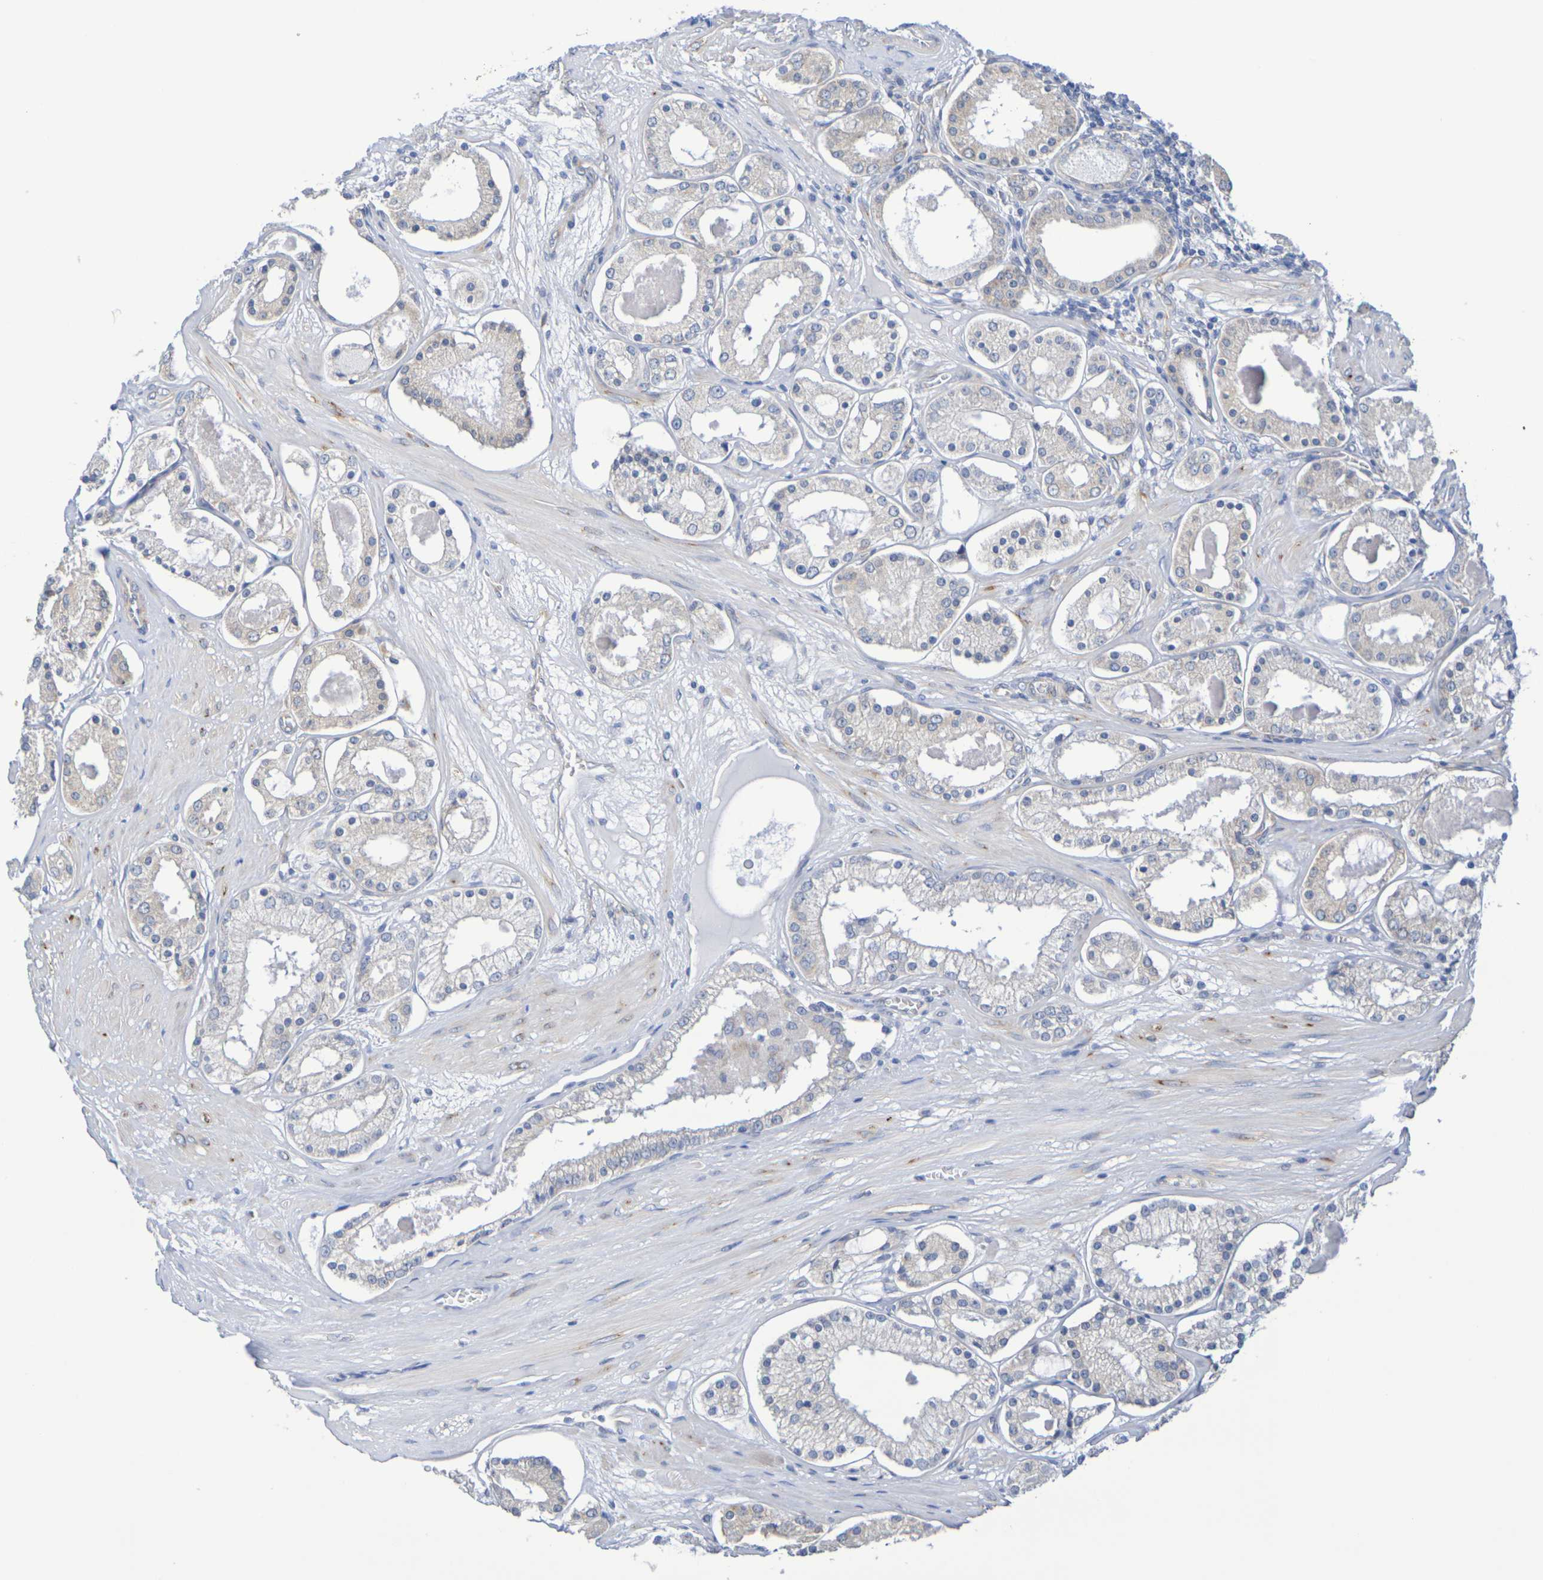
{"staining": {"intensity": "weak", "quantity": "25%-75%", "location": "cytoplasmic/membranous"}, "tissue": "prostate cancer", "cell_type": "Tumor cells", "image_type": "cancer", "snomed": [{"axis": "morphology", "description": "Adenocarcinoma, High grade"}, {"axis": "topography", "description": "Prostate"}], "caption": "This photomicrograph exhibits immunohistochemistry (IHC) staining of human adenocarcinoma (high-grade) (prostate), with low weak cytoplasmic/membranous staining in approximately 25%-75% of tumor cells.", "gene": "TMCC3", "patient": {"sex": "male", "age": 66}}